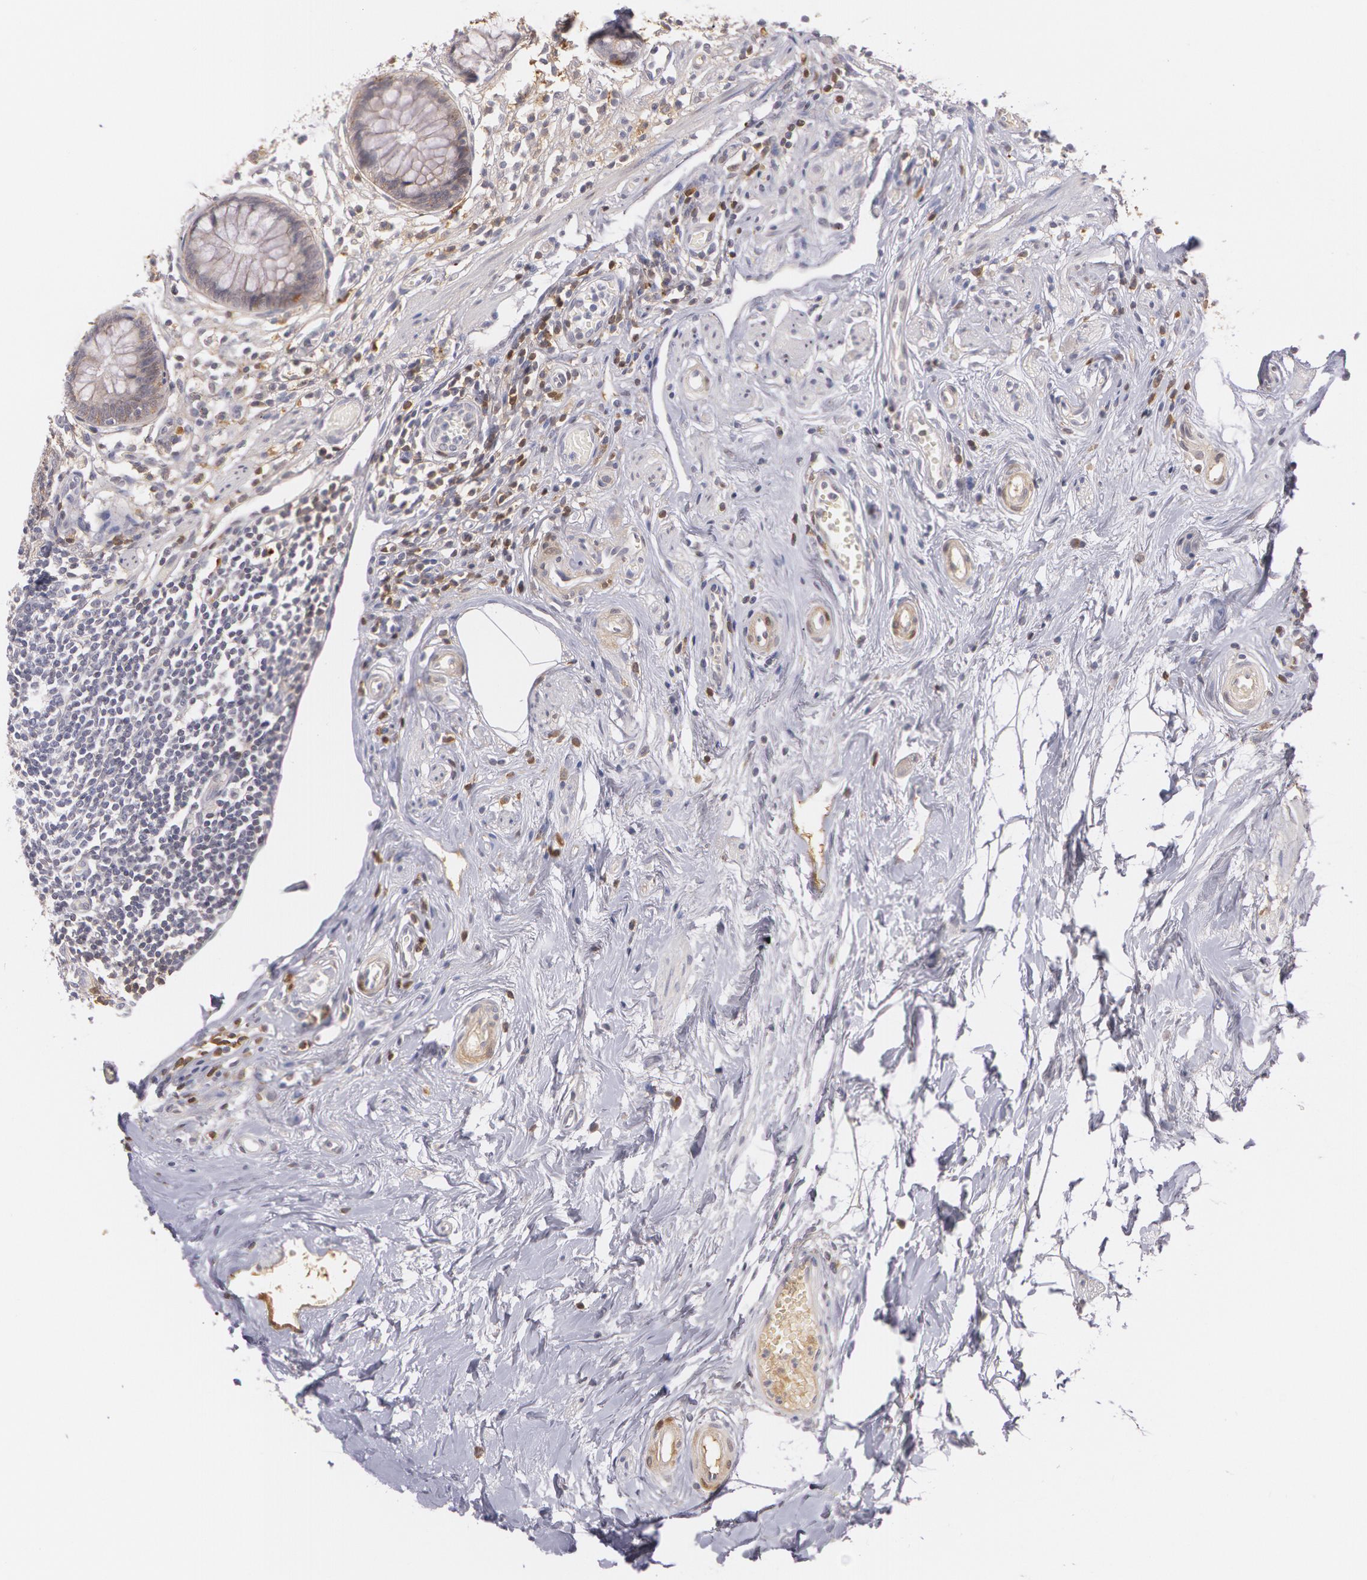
{"staining": {"intensity": "moderate", "quantity": ">75%", "location": "cytoplasmic/membranous"}, "tissue": "appendix", "cell_type": "Glandular cells", "image_type": "normal", "snomed": [{"axis": "morphology", "description": "Normal tissue, NOS"}, {"axis": "topography", "description": "Appendix"}], "caption": "Appendix stained with a protein marker reveals moderate staining in glandular cells.", "gene": "LBP", "patient": {"sex": "male", "age": 38}}